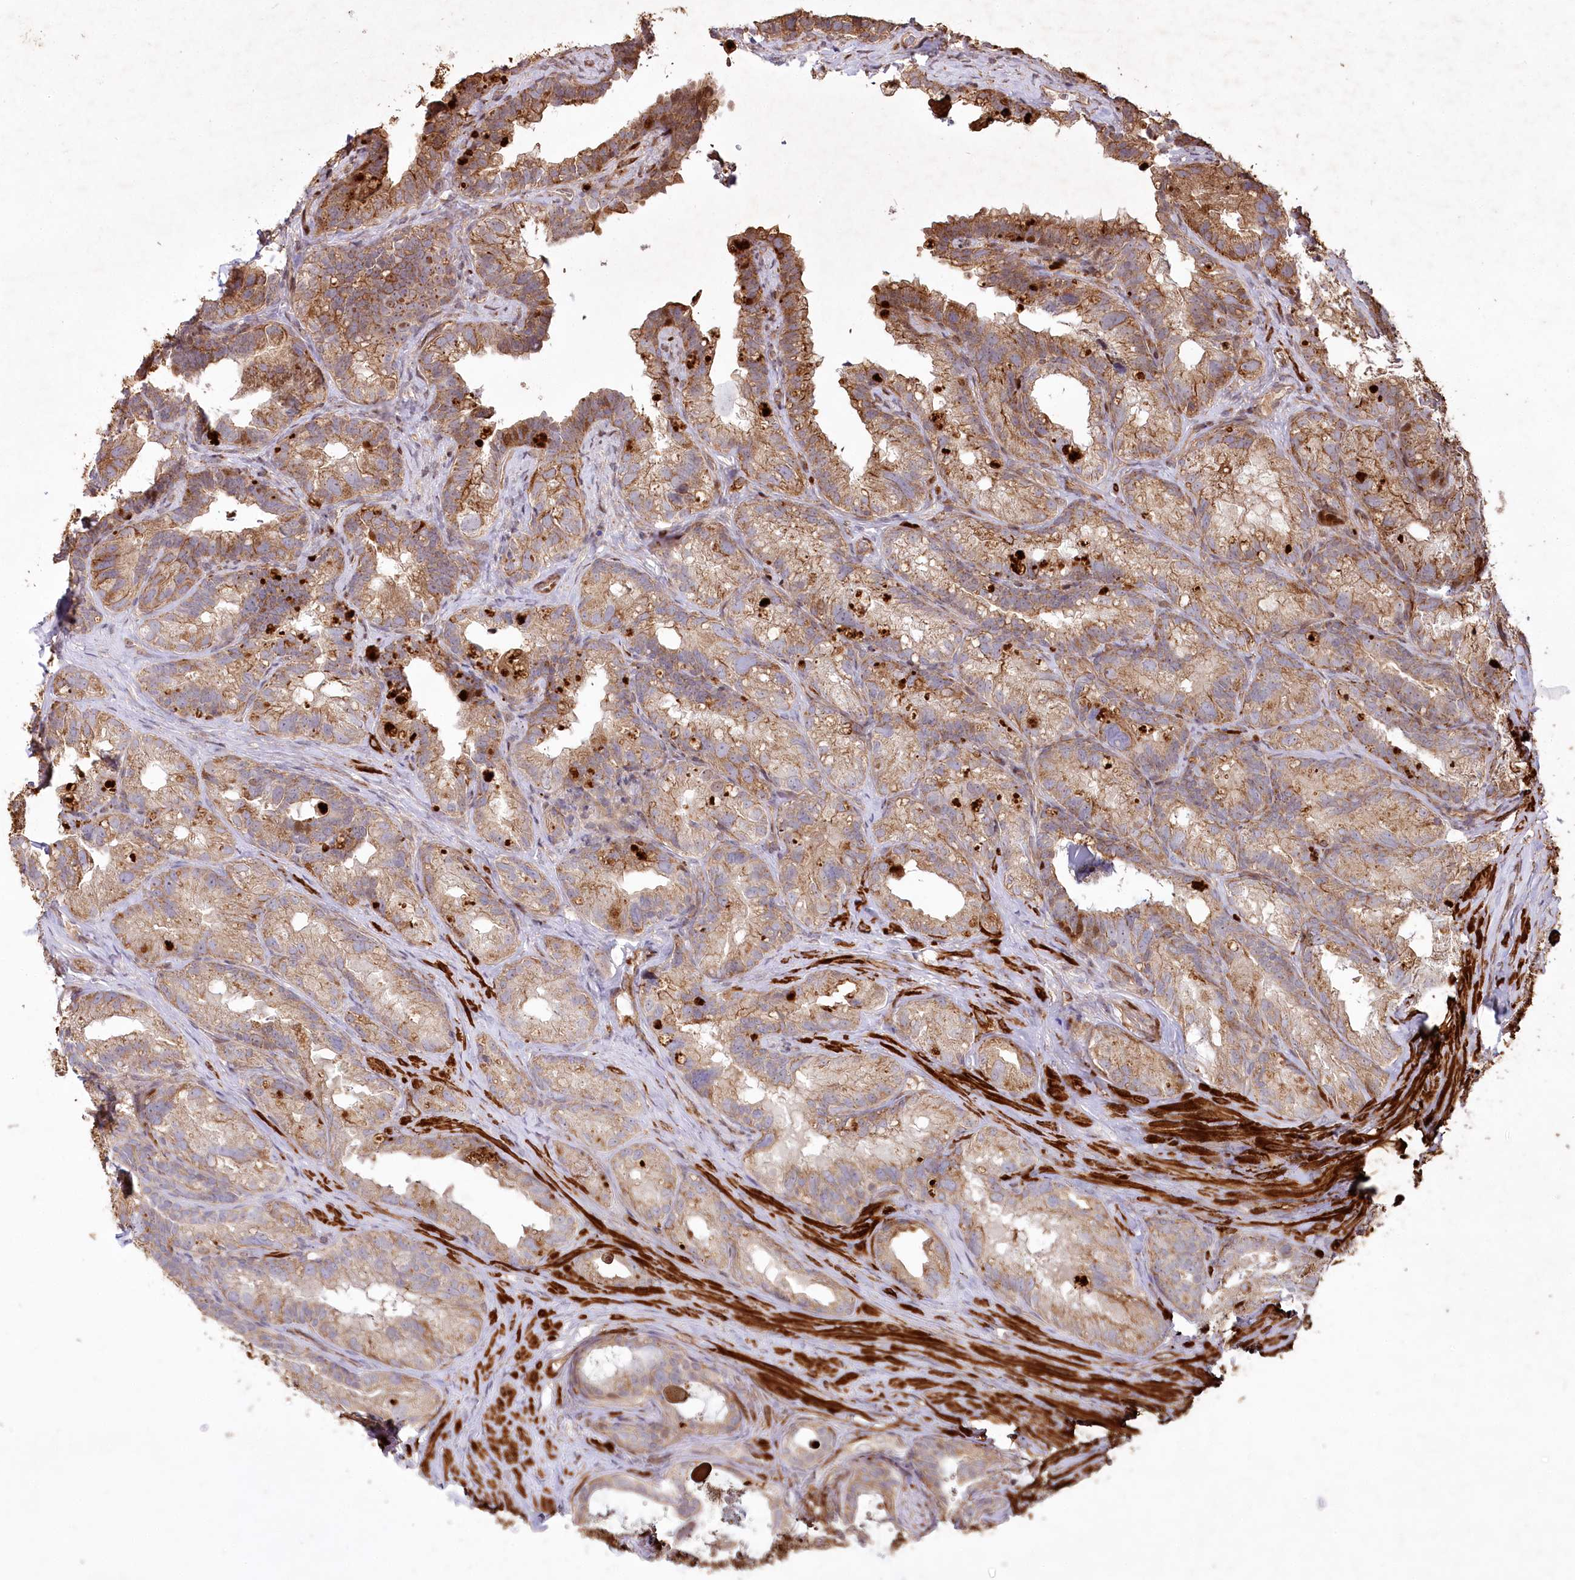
{"staining": {"intensity": "moderate", "quantity": ">75%", "location": "cytoplasmic/membranous"}, "tissue": "seminal vesicle", "cell_type": "Glandular cells", "image_type": "normal", "snomed": [{"axis": "morphology", "description": "Normal tissue, NOS"}, {"axis": "topography", "description": "Seminal veicle"}], "caption": "This micrograph displays immunohistochemistry staining of benign seminal vesicle, with medium moderate cytoplasmic/membranous staining in about >75% of glandular cells.", "gene": "PSTK", "patient": {"sex": "male", "age": 60}}